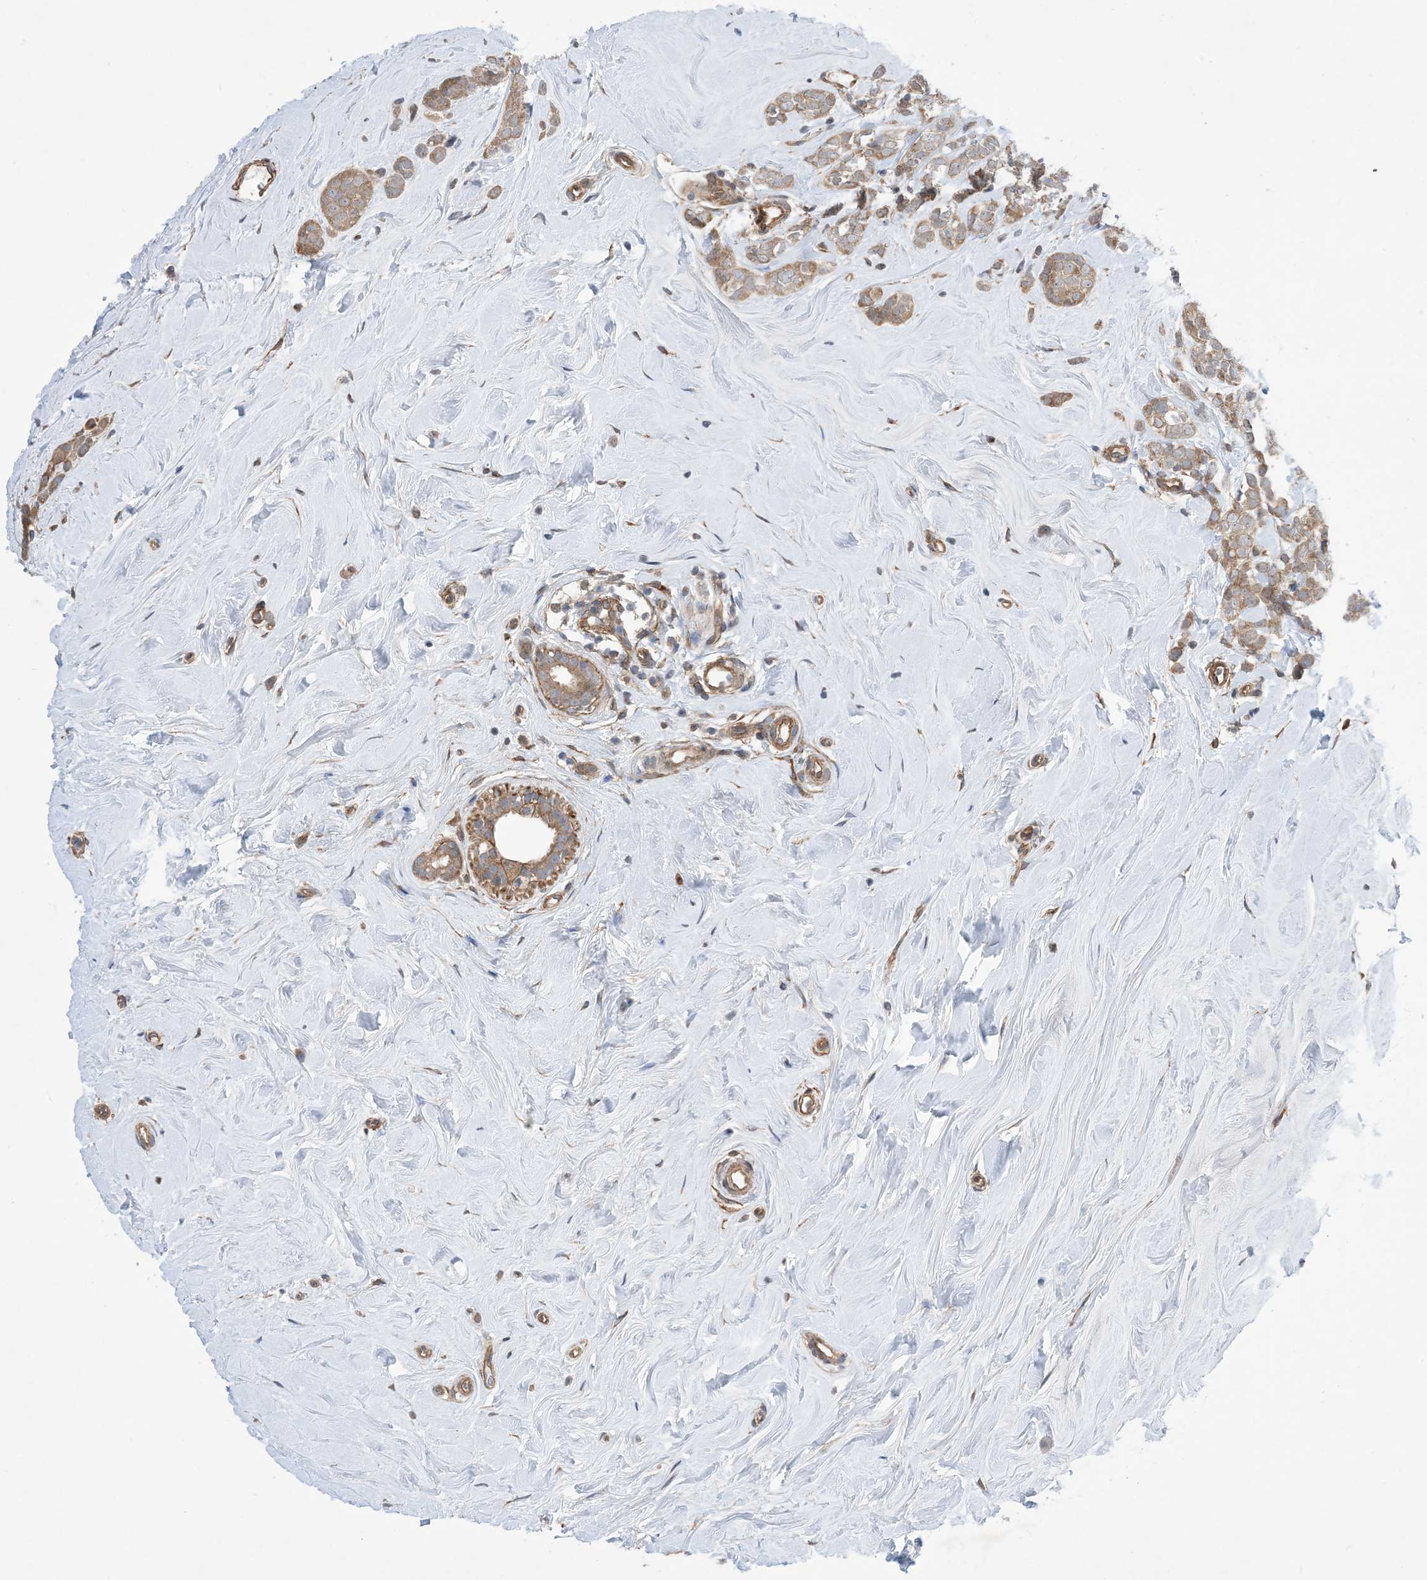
{"staining": {"intensity": "moderate", "quantity": ">75%", "location": "cytoplasmic/membranous"}, "tissue": "breast cancer", "cell_type": "Tumor cells", "image_type": "cancer", "snomed": [{"axis": "morphology", "description": "Lobular carcinoma"}, {"axis": "topography", "description": "Breast"}], "caption": "An image of human breast lobular carcinoma stained for a protein displays moderate cytoplasmic/membranous brown staining in tumor cells. Ihc stains the protein in brown and the nuclei are stained blue.", "gene": "EHBP1", "patient": {"sex": "female", "age": 47}}